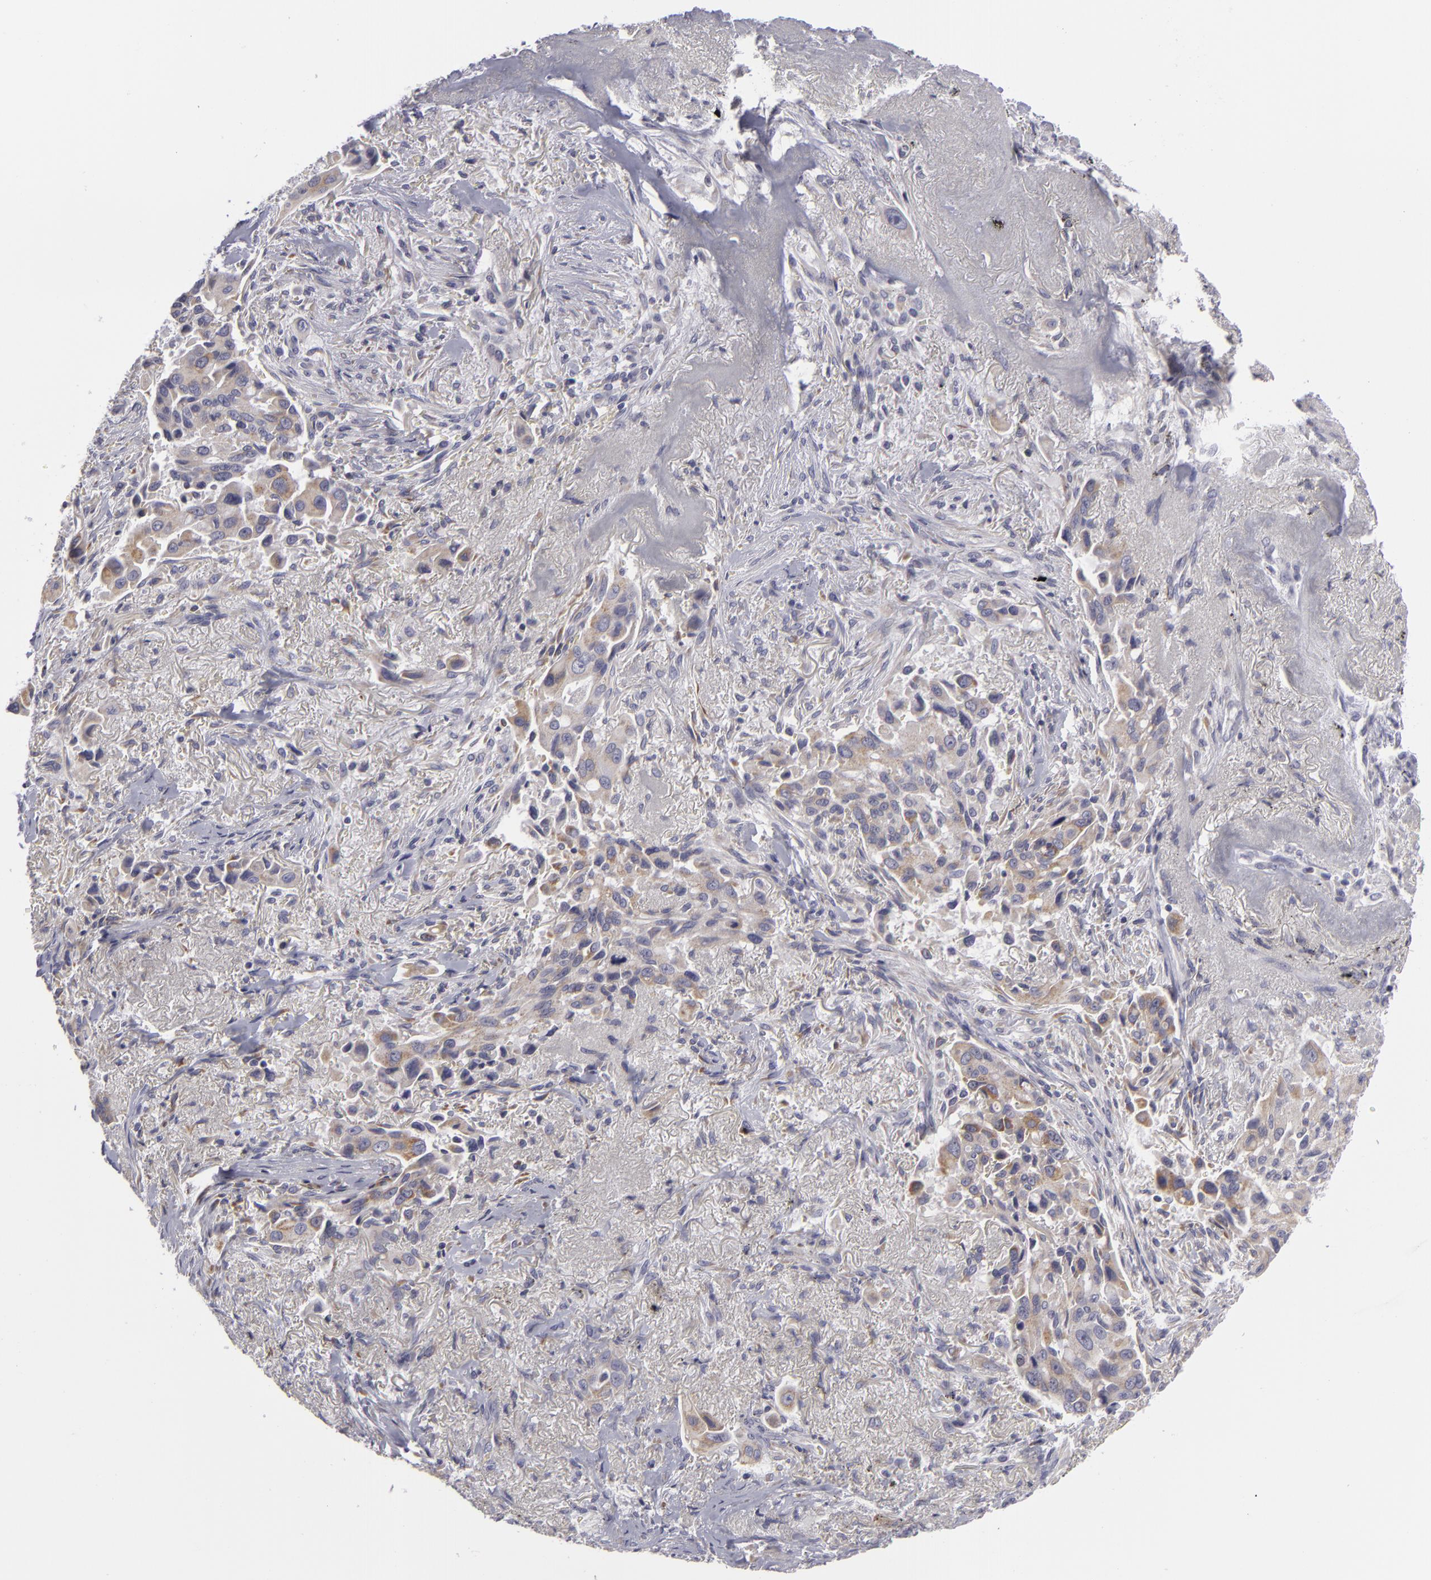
{"staining": {"intensity": "weak", "quantity": "25%-75%", "location": "cytoplasmic/membranous"}, "tissue": "lung cancer", "cell_type": "Tumor cells", "image_type": "cancer", "snomed": [{"axis": "morphology", "description": "Adenocarcinoma, NOS"}, {"axis": "topography", "description": "Lung"}], "caption": "Human adenocarcinoma (lung) stained for a protein (brown) exhibits weak cytoplasmic/membranous positive expression in about 25%-75% of tumor cells.", "gene": "ATP2B3", "patient": {"sex": "male", "age": 68}}